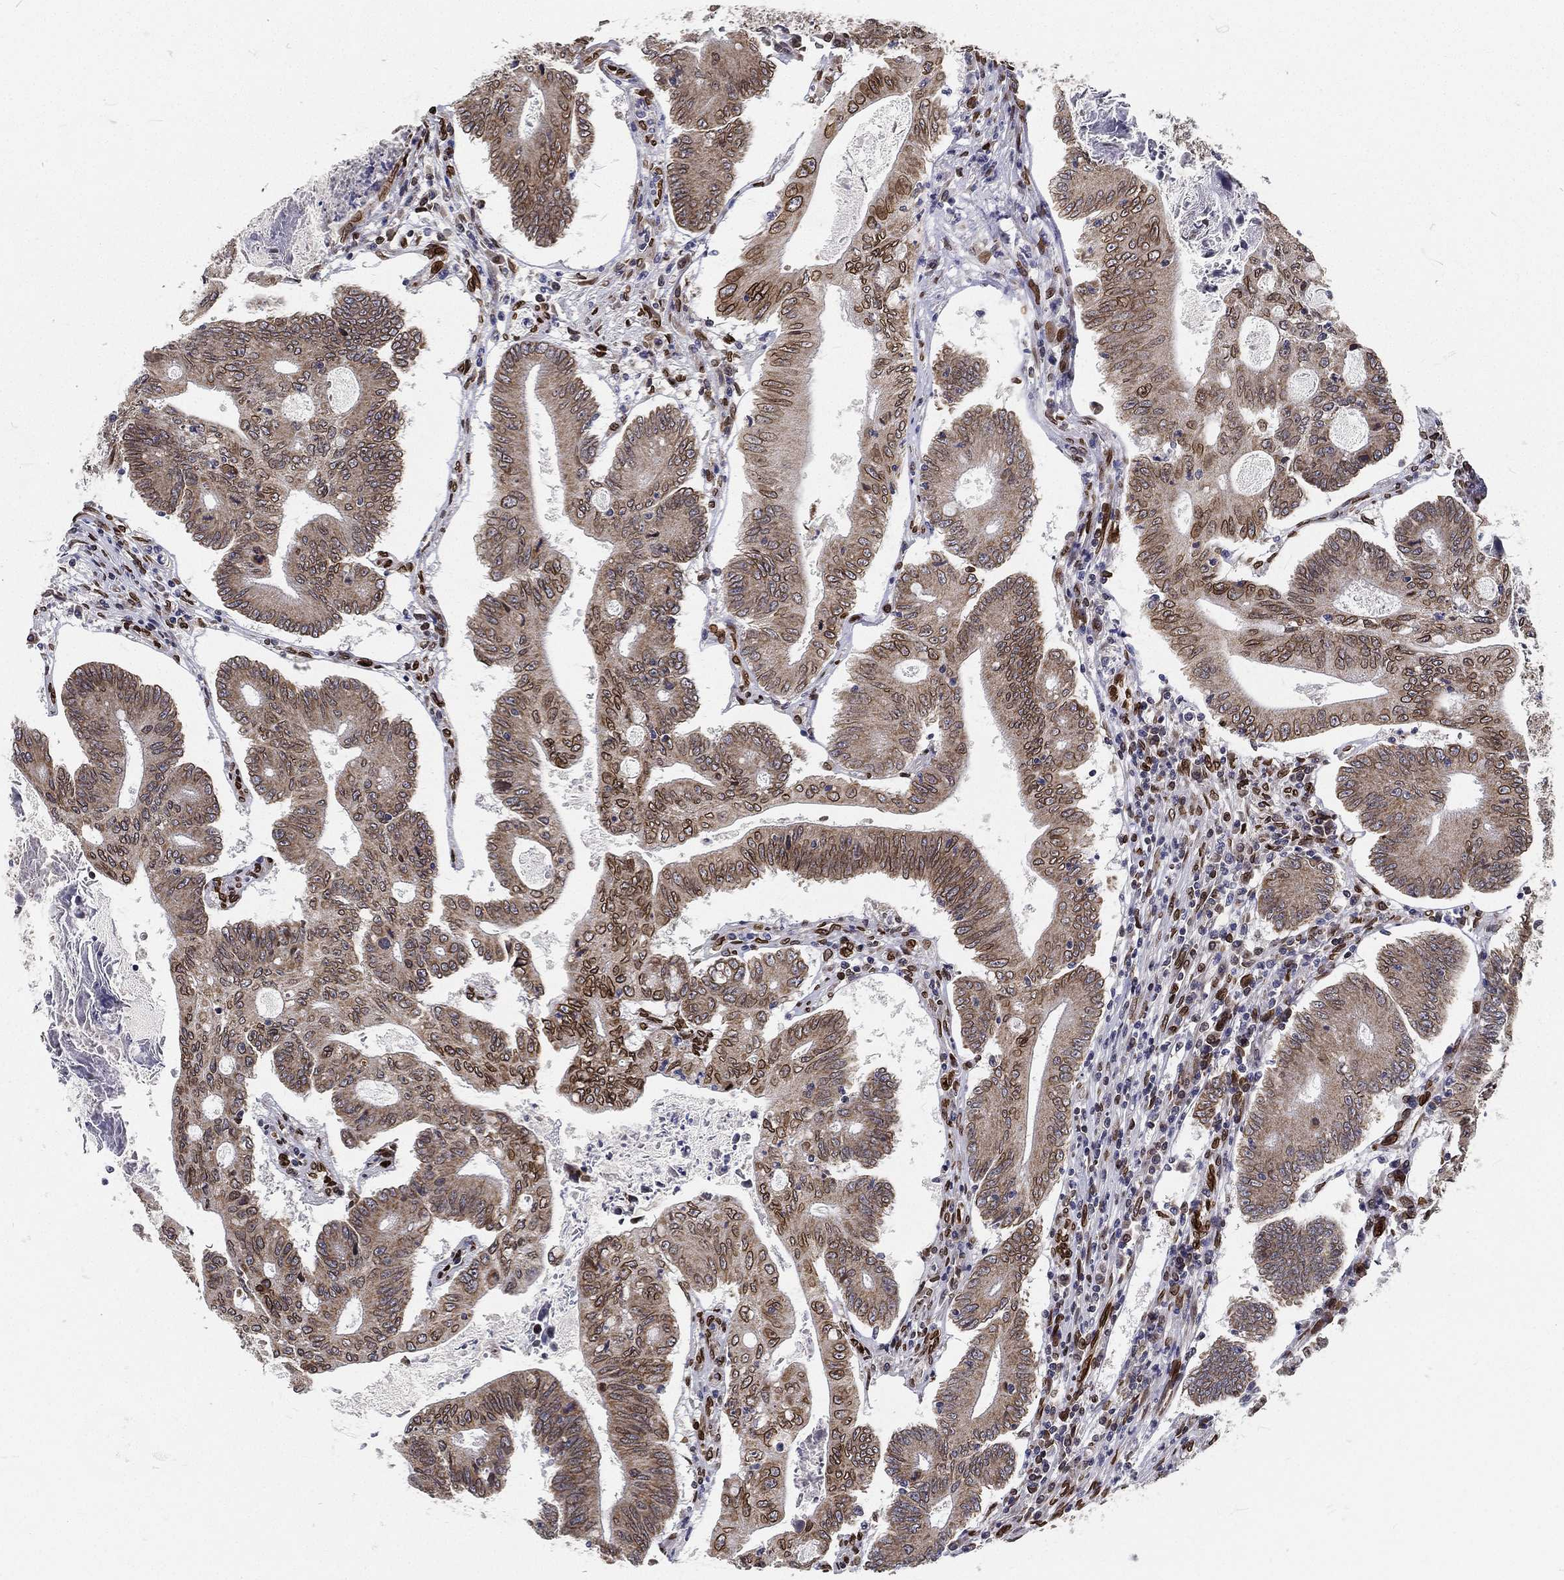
{"staining": {"intensity": "strong", "quantity": "<25%", "location": "cytoplasmic/membranous,nuclear"}, "tissue": "colorectal cancer", "cell_type": "Tumor cells", "image_type": "cancer", "snomed": [{"axis": "morphology", "description": "Adenocarcinoma, NOS"}, {"axis": "topography", "description": "Colon"}], "caption": "Immunohistochemical staining of human colorectal cancer (adenocarcinoma) exhibits strong cytoplasmic/membranous and nuclear protein positivity in about <25% of tumor cells. (DAB (3,3'-diaminobenzidine) = brown stain, brightfield microscopy at high magnification).", "gene": "PALB2", "patient": {"sex": "female", "age": 70}}